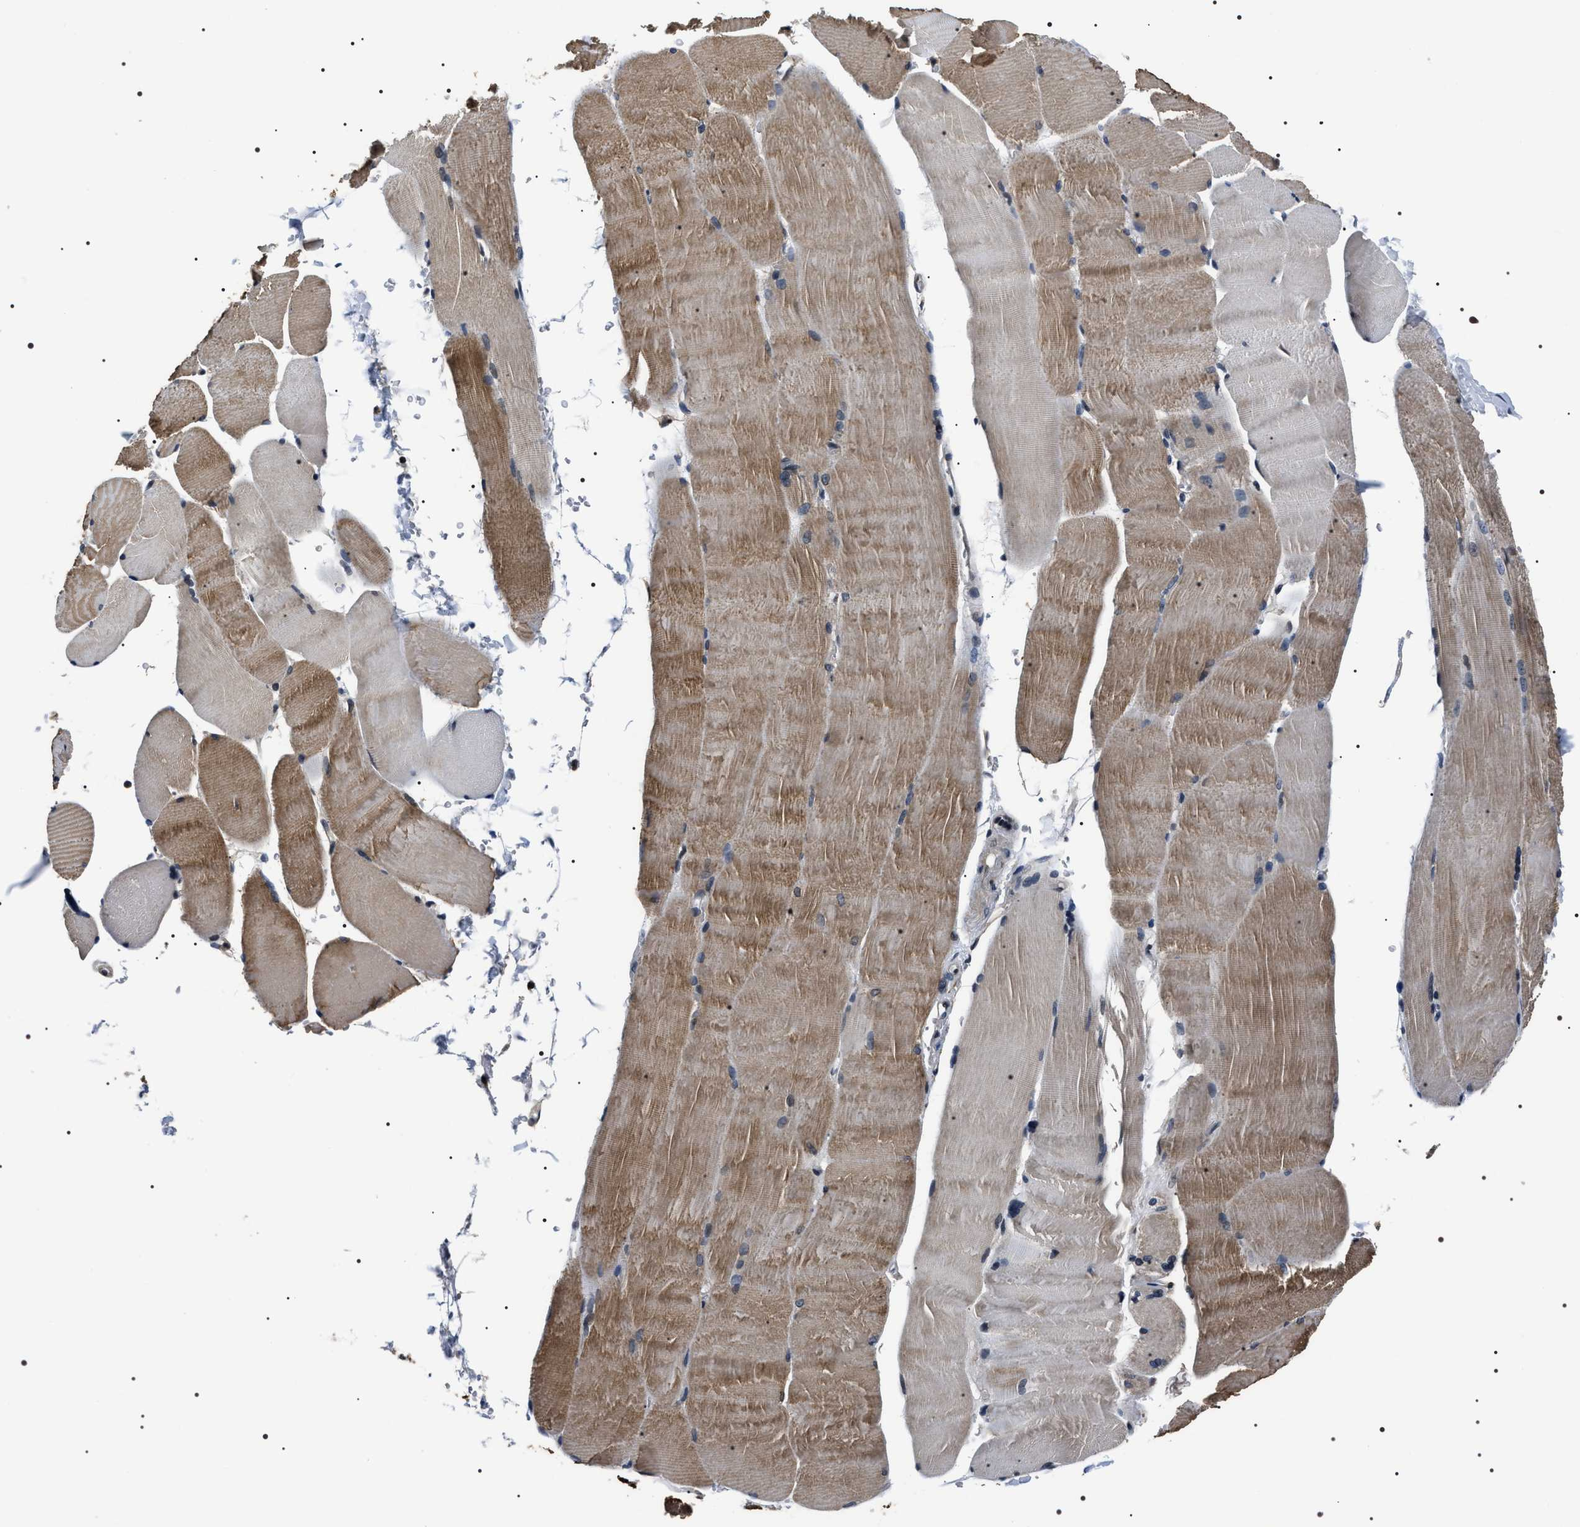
{"staining": {"intensity": "moderate", "quantity": ">75%", "location": "cytoplasmic/membranous"}, "tissue": "skeletal muscle", "cell_type": "Myocytes", "image_type": "normal", "snomed": [{"axis": "morphology", "description": "Normal tissue, NOS"}, {"axis": "topography", "description": "Skin"}, {"axis": "topography", "description": "Skeletal muscle"}], "caption": "Immunohistochemistry (IHC) histopathology image of normal human skeletal muscle stained for a protein (brown), which shows medium levels of moderate cytoplasmic/membranous expression in about >75% of myocytes.", "gene": "SIPA1", "patient": {"sex": "male", "age": 83}}